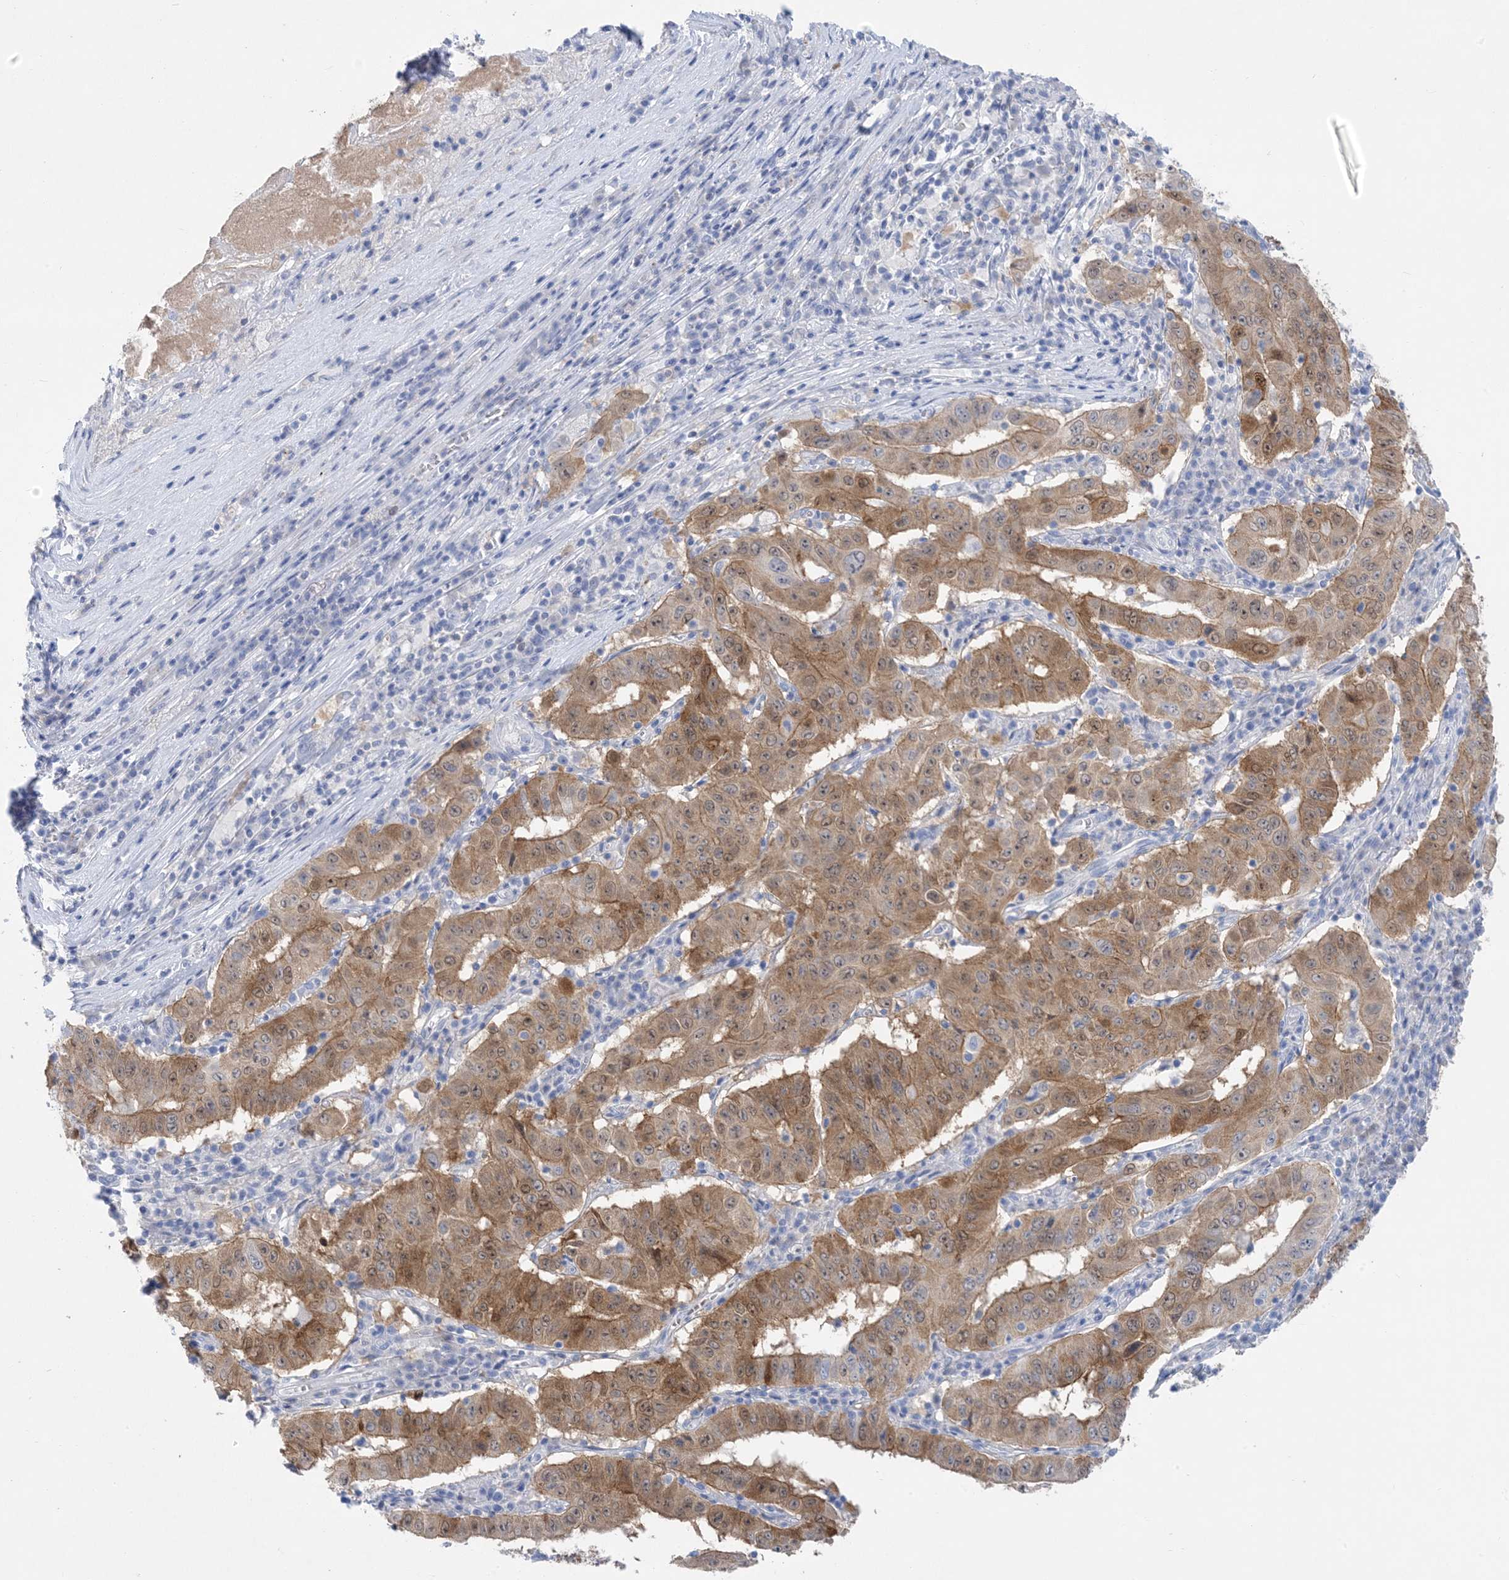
{"staining": {"intensity": "moderate", "quantity": ">75%", "location": "cytoplasmic/membranous"}, "tissue": "pancreatic cancer", "cell_type": "Tumor cells", "image_type": "cancer", "snomed": [{"axis": "morphology", "description": "Adenocarcinoma, NOS"}, {"axis": "topography", "description": "Pancreas"}], "caption": "A high-resolution histopathology image shows IHC staining of pancreatic cancer (adenocarcinoma), which displays moderate cytoplasmic/membranous positivity in about >75% of tumor cells. The staining was performed using DAB (3,3'-diaminobenzidine) to visualize the protein expression in brown, while the nuclei were stained in blue with hematoxylin (Magnification: 20x).", "gene": "SH3YL1", "patient": {"sex": "male", "age": 63}}